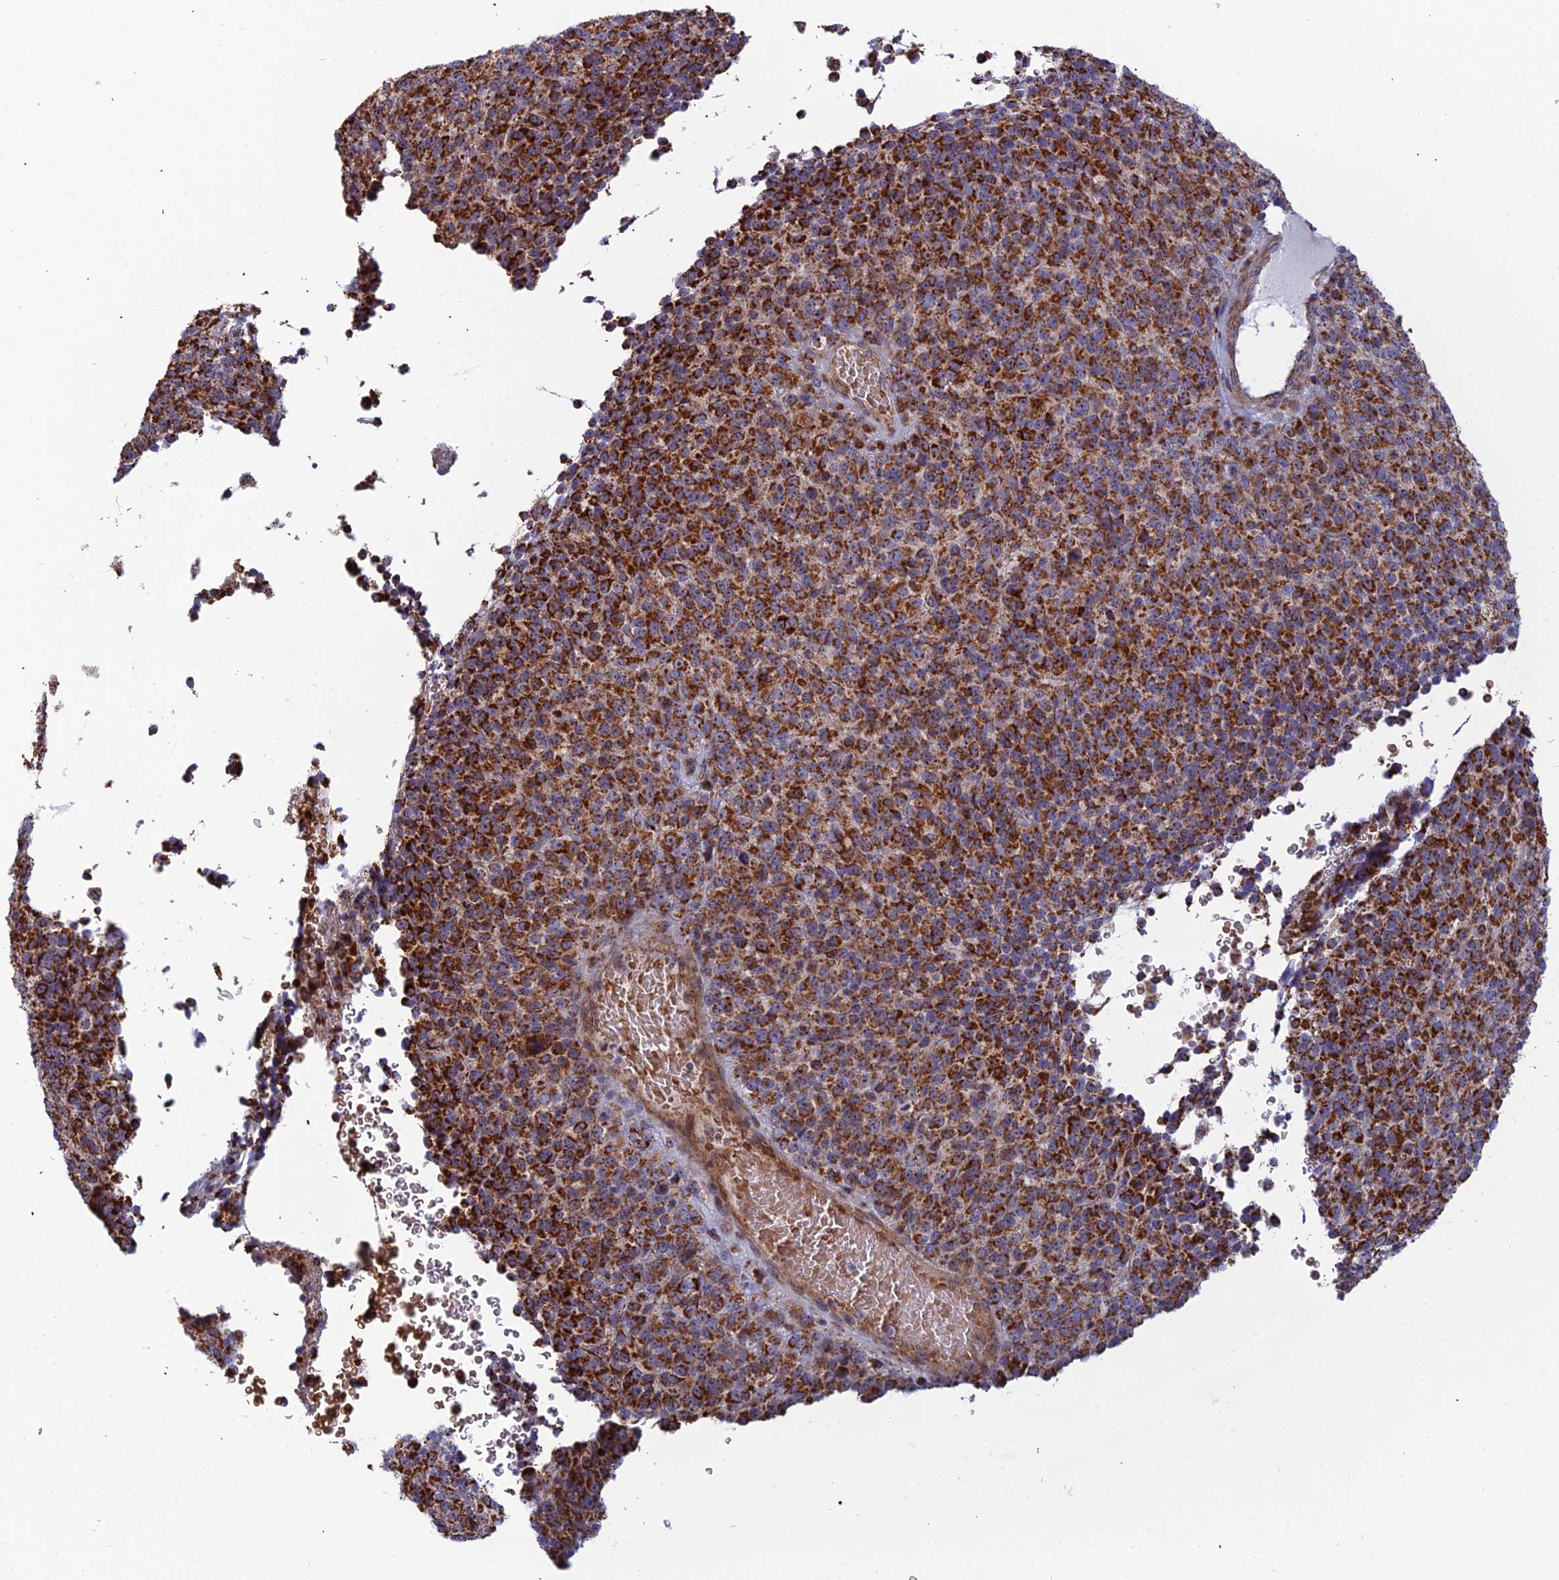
{"staining": {"intensity": "strong", "quantity": ">75%", "location": "cytoplasmic/membranous"}, "tissue": "melanoma", "cell_type": "Tumor cells", "image_type": "cancer", "snomed": [{"axis": "morphology", "description": "Malignant melanoma, Metastatic site"}, {"axis": "topography", "description": "Brain"}], "caption": "Protein positivity by immunohistochemistry (IHC) exhibits strong cytoplasmic/membranous expression in about >75% of tumor cells in malignant melanoma (metastatic site). The staining was performed using DAB to visualize the protein expression in brown, while the nuclei were stained in blue with hematoxylin (Magnification: 20x).", "gene": "SLC35F4", "patient": {"sex": "female", "age": 56}}